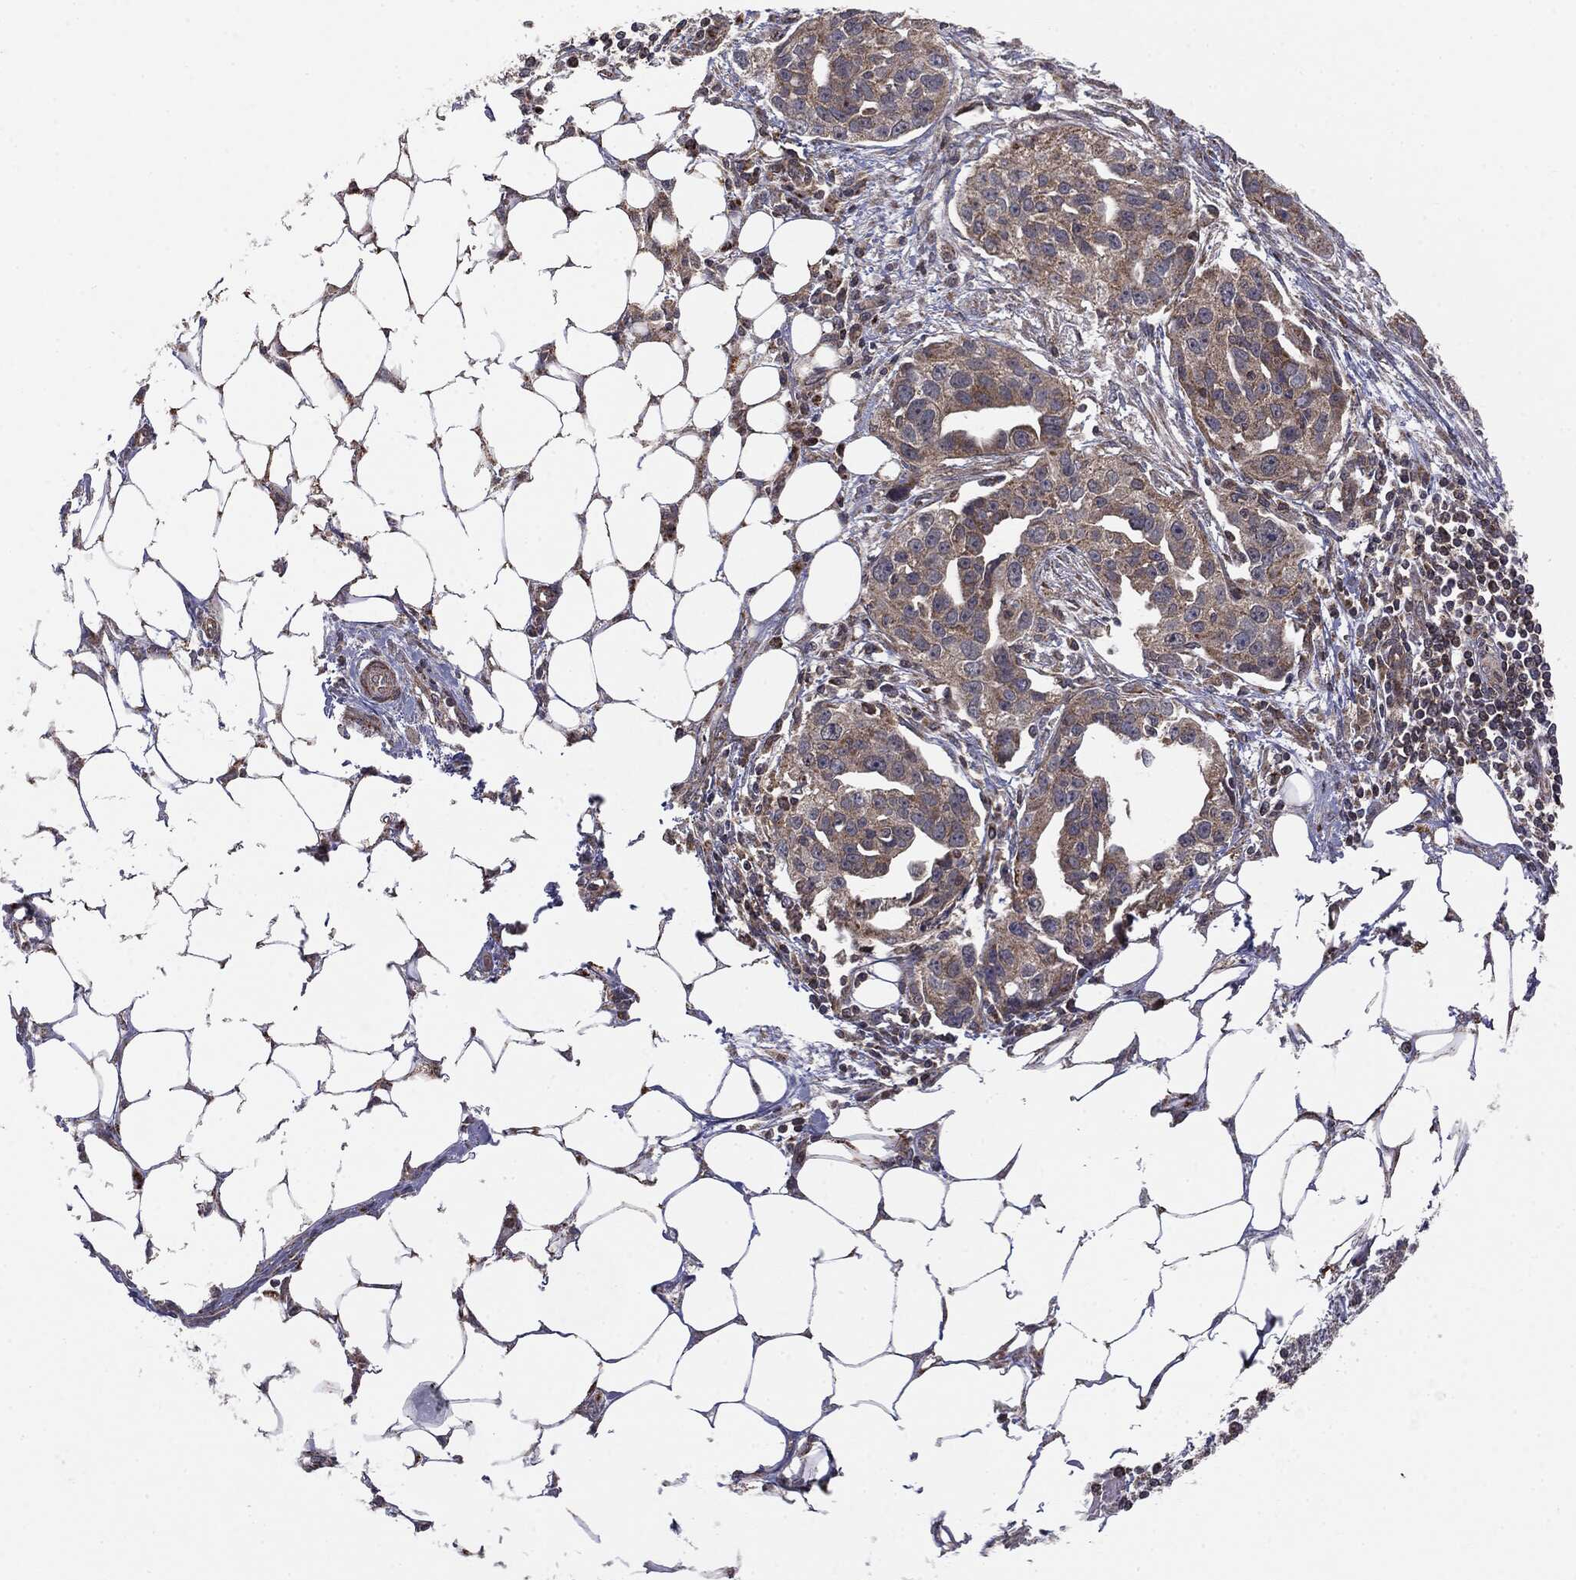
{"staining": {"intensity": "weak", "quantity": "25%-75%", "location": "cytoplasmic/membranous"}, "tissue": "ovarian cancer", "cell_type": "Tumor cells", "image_type": "cancer", "snomed": [{"axis": "morphology", "description": "Carcinoma, endometroid"}, {"axis": "morphology", "description": "Cystadenocarcinoma, serous, NOS"}, {"axis": "topography", "description": "Ovary"}], "caption": "Immunohistochemical staining of human ovarian cancer reveals low levels of weak cytoplasmic/membranous protein staining in about 25%-75% of tumor cells. The staining was performed using DAB to visualize the protein expression in brown, while the nuclei were stained in blue with hematoxylin (Magnification: 20x).", "gene": "MTOR", "patient": {"sex": "female", "age": 45}}